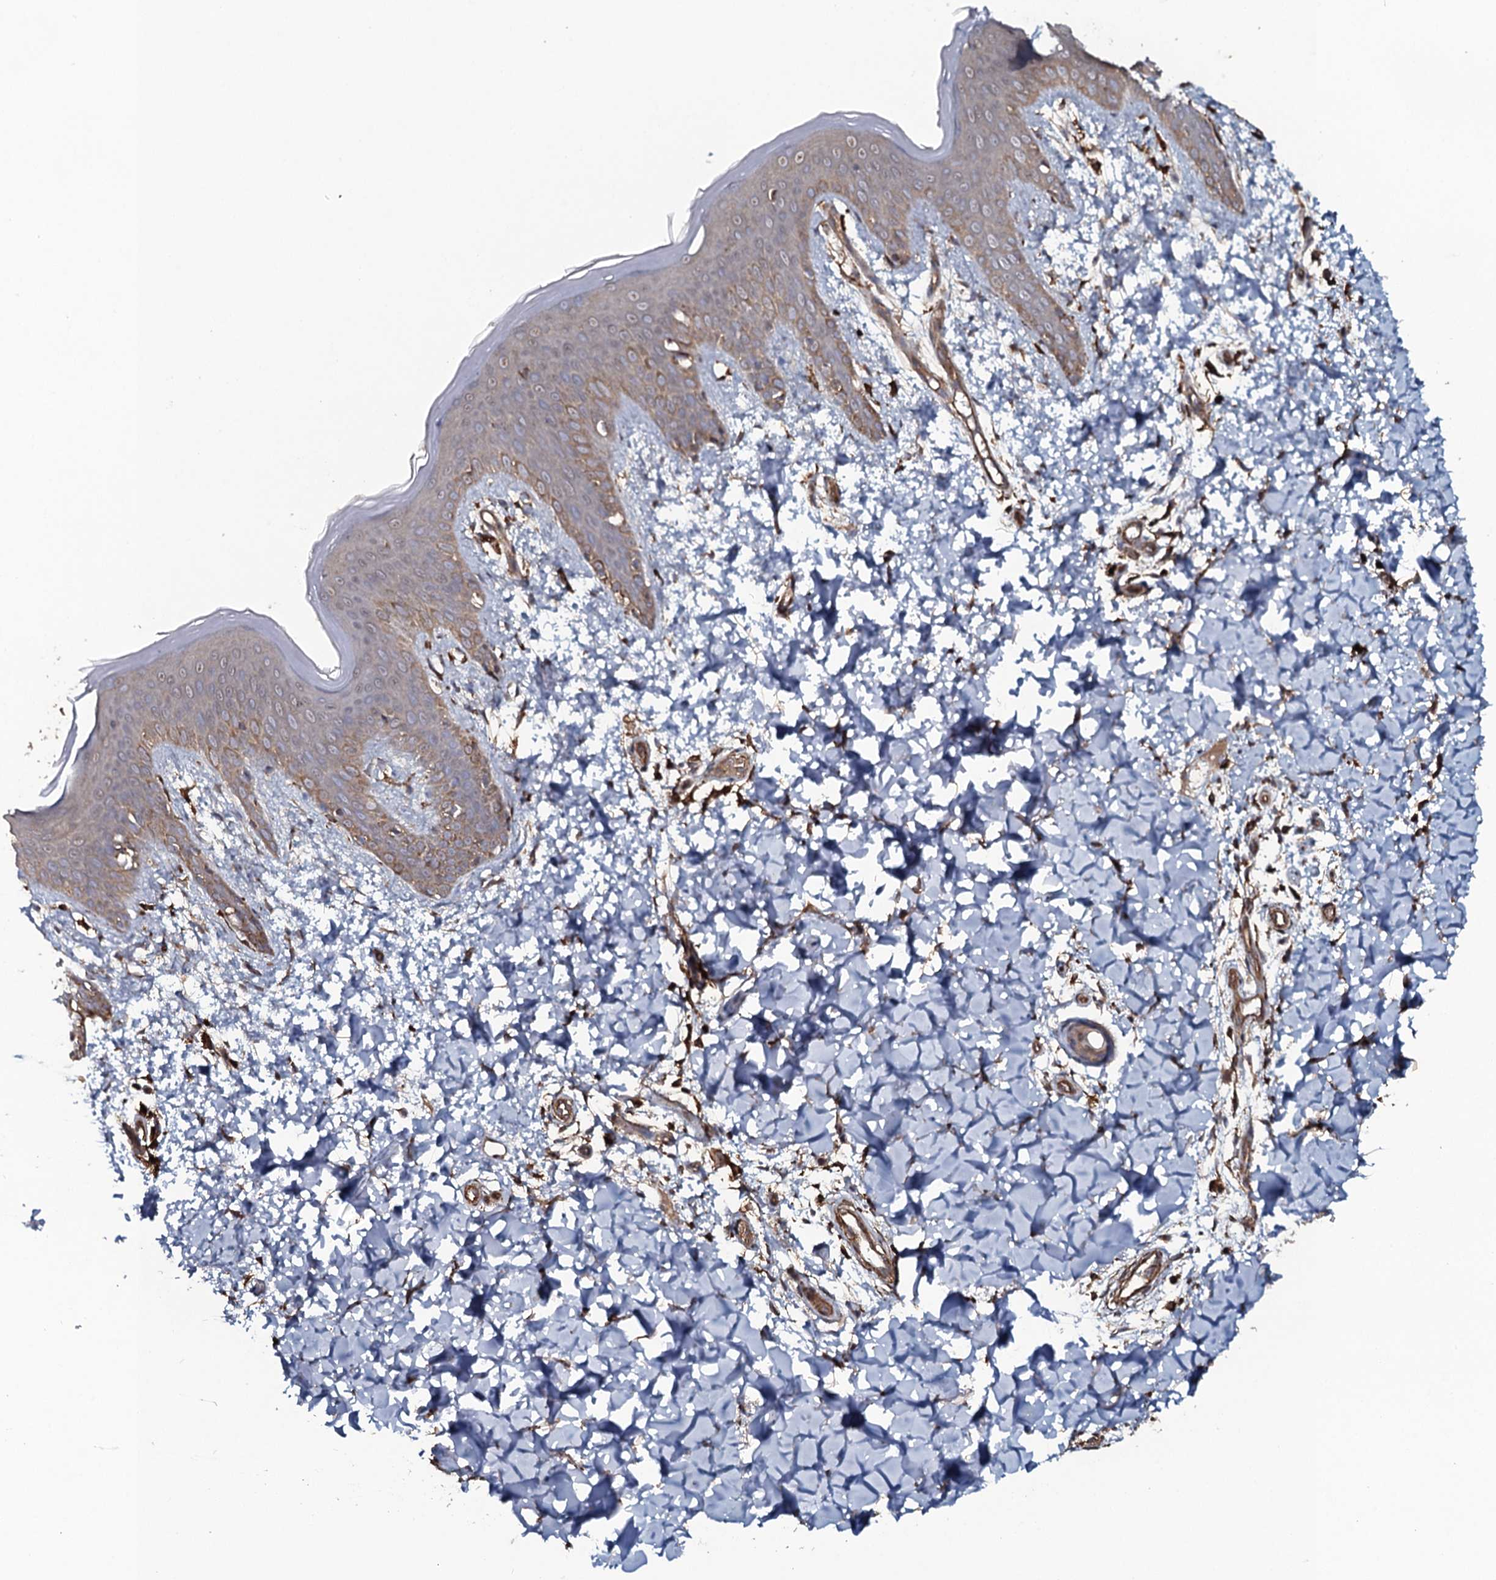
{"staining": {"intensity": "moderate", "quantity": ">75%", "location": "cytoplasmic/membranous"}, "tissue": "skin", "cell_type": "Fibroblasts", "image_type": "normal", "snomed": [{"axis": "morphology", "description": "Normal tissue, NOS"}, {"axis": "topography", "description": "Skin"}], "caption": "DAB immunohistochemical staining of unremarkable skin demonstrates moderate cytoplasmic/membranous protein positivity in approximately >75% of fibroblasts.", "gene": "VWA8", "patient": {"sex": "male", "age": 36}}